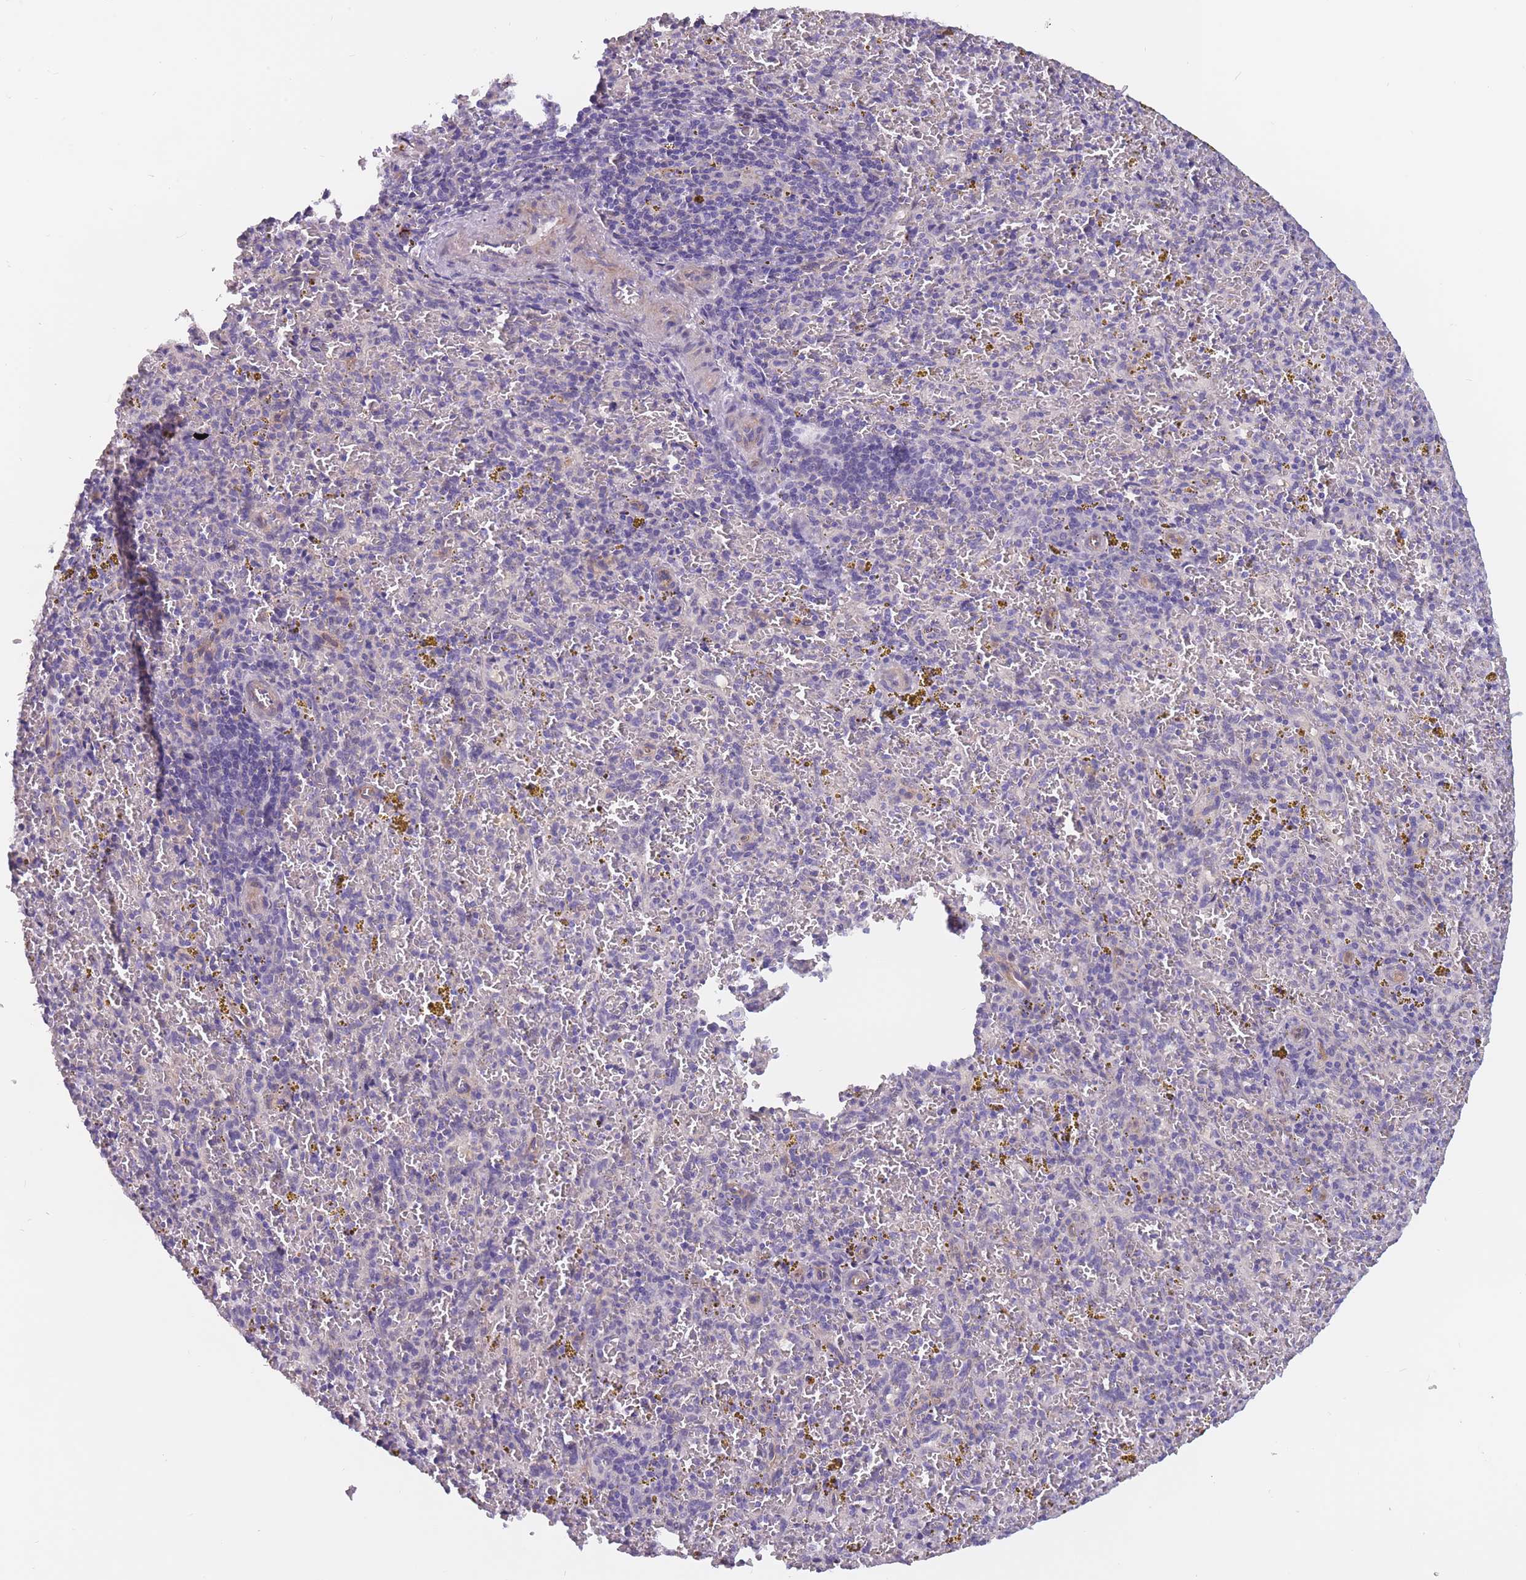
{"staining": {"intensity": "negative", "quantity": "none", "location": "none"}, "tissue": "spleen", "cell_type": "Cells in red pulp", "image_type": "normal", "snomed": [{"axis": "morphology", "description": "Normal tissue, NOS"}, {"axis": "topography", "description": "Spleen"}], "caption": "Immunohistochemistry photomicrograph of unremarkable spleen stained for a protein (brown), which shows no expression in cells in red pulp. (DAB (3,3'-diaminobenzidine) immunohistochemistry, high magnification).", "gene": "FAM83F", "patient": {"sex": "male", "age": 57}}